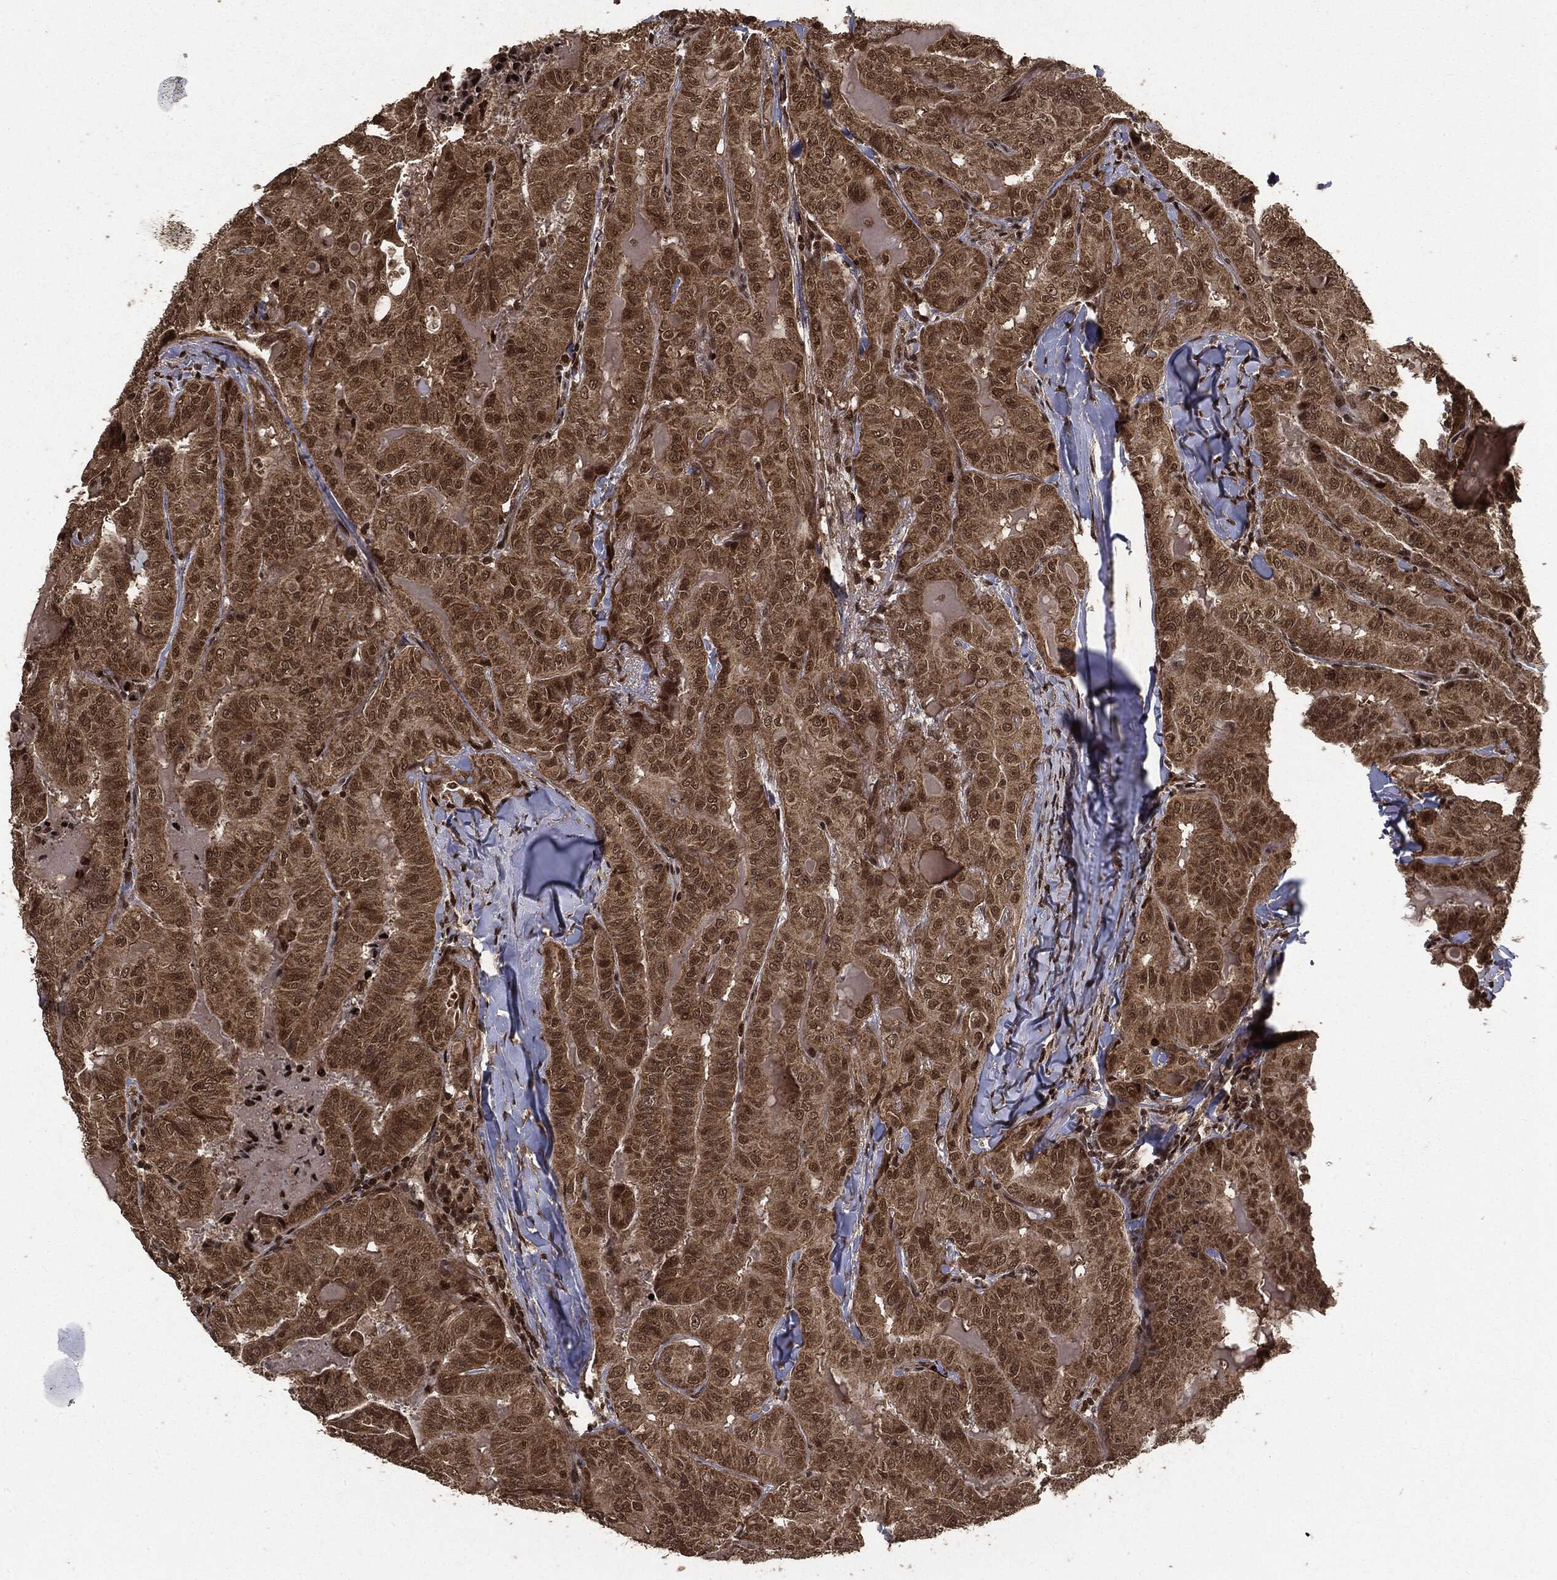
{"staining": {"intensity": "moderate", "quantity": ">75%", "location": "cytoplasmic/membranous,nuclear"}, "tissue": "thyroid cancer", "cell_type": "Tumor cells", "image_type": "cancer", "snomed": [{"axis": "morphology", "description": "Papillary adenocarcinoma, NOS"}, {"axis": "topography", "description": "Thyroid gland"}], "caption": "A histopathology image of papillary adenocarcinoma (thyroid) stained for a protein reveals moderate cytoplasmic/membranous and nuclear brown staining in tumor cells.", "gene": "CTDP1", "patient": {"sex": "female", "age": 68}}